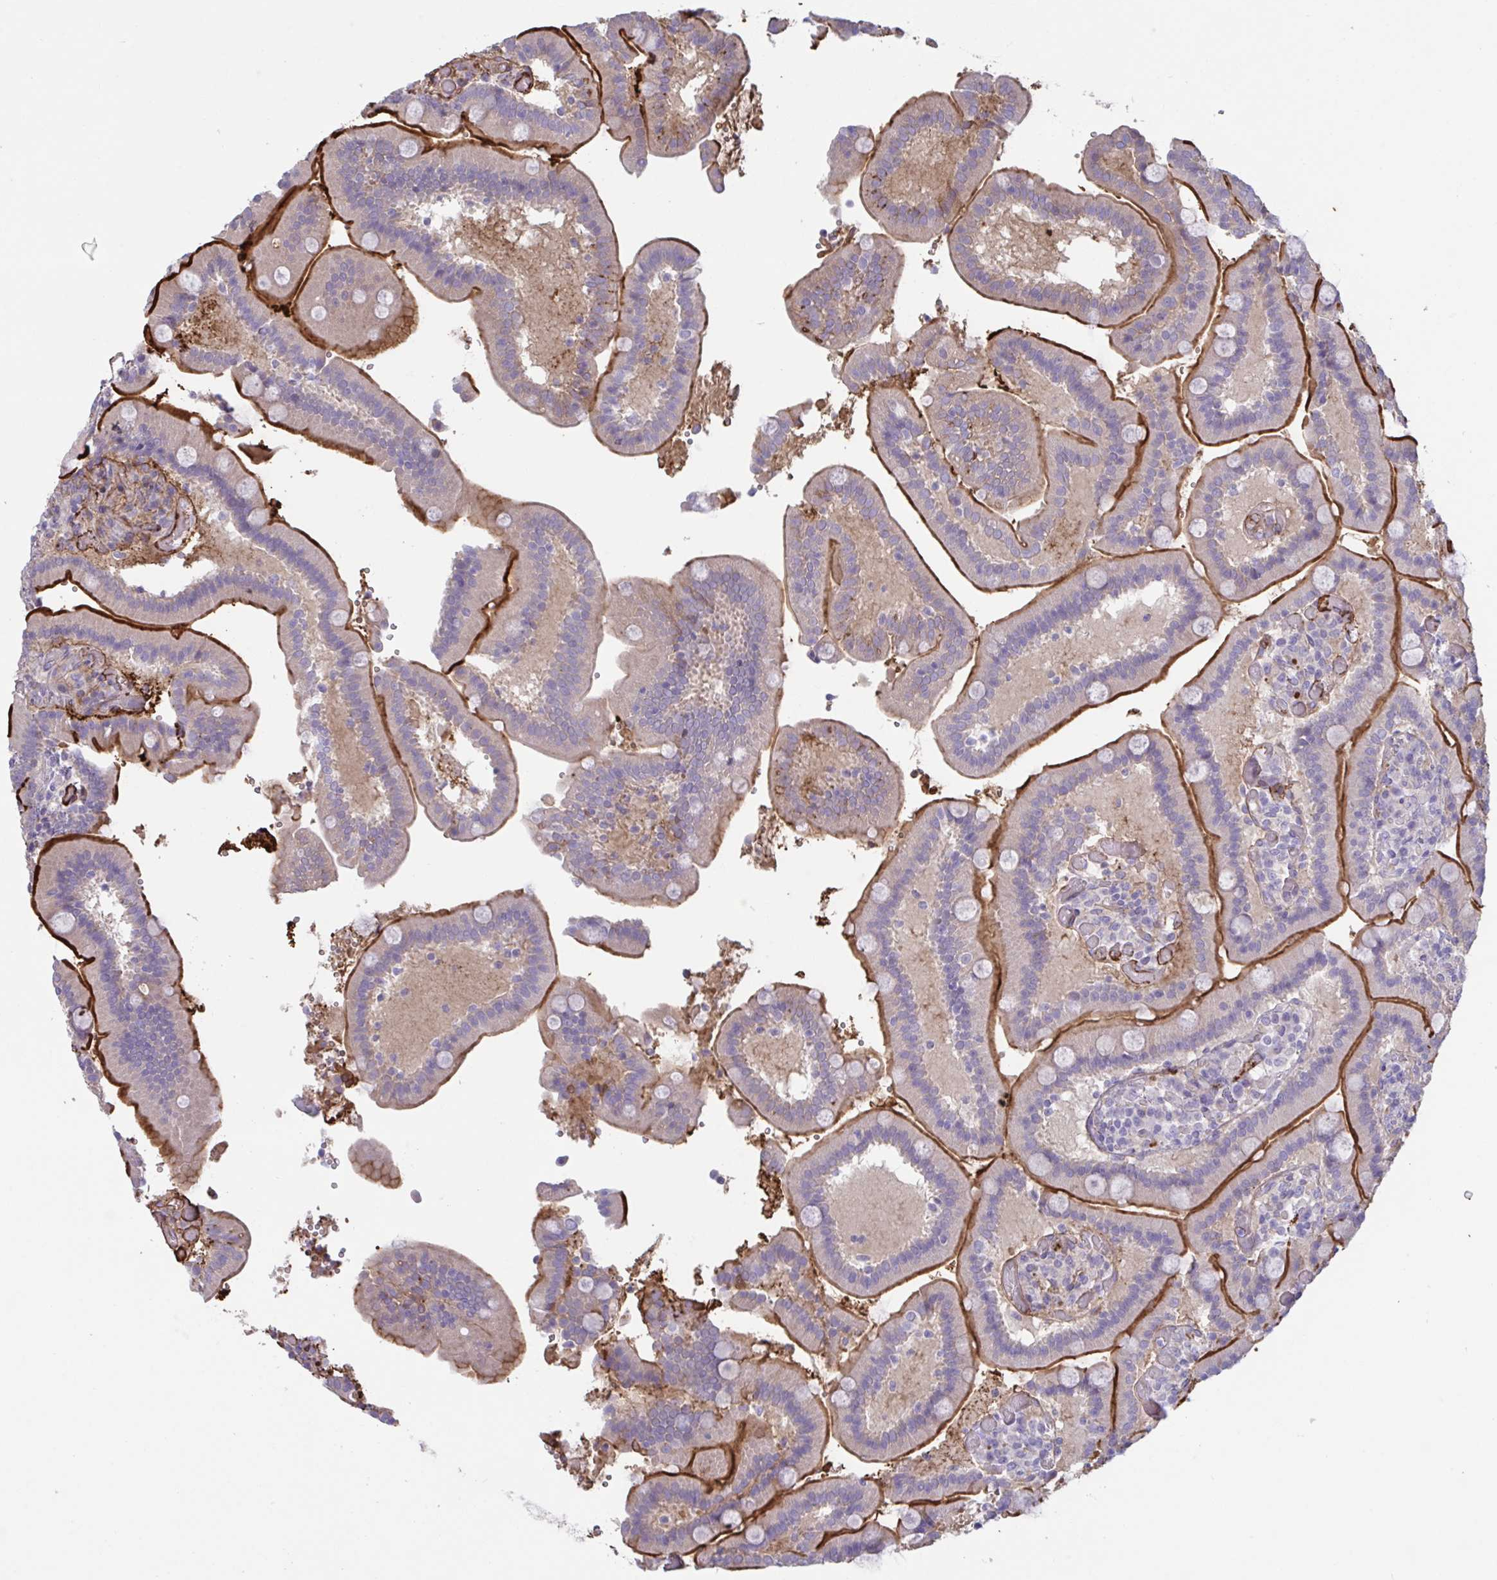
{"staining": {"intensity": "strong", "quantity": "25%-75%", "location": "cytoplasmic/membranous"}, "tissue": "duodenum", "cell_type": "Glandular cells", "image_type": "normal", "snomed": [{"axis": "morphology", "description": "Normal tissue, NOS"}, {"axis": "topography", "description": "Duodenum"}], "caption": "Protein expression analysis of benign human duodenum reveals strong cytoplasmic/membranous positivity in about 25%-75% of glandular cells.", "gene": "IL1R1", "patient": {"sex": "female", "age": 62}}